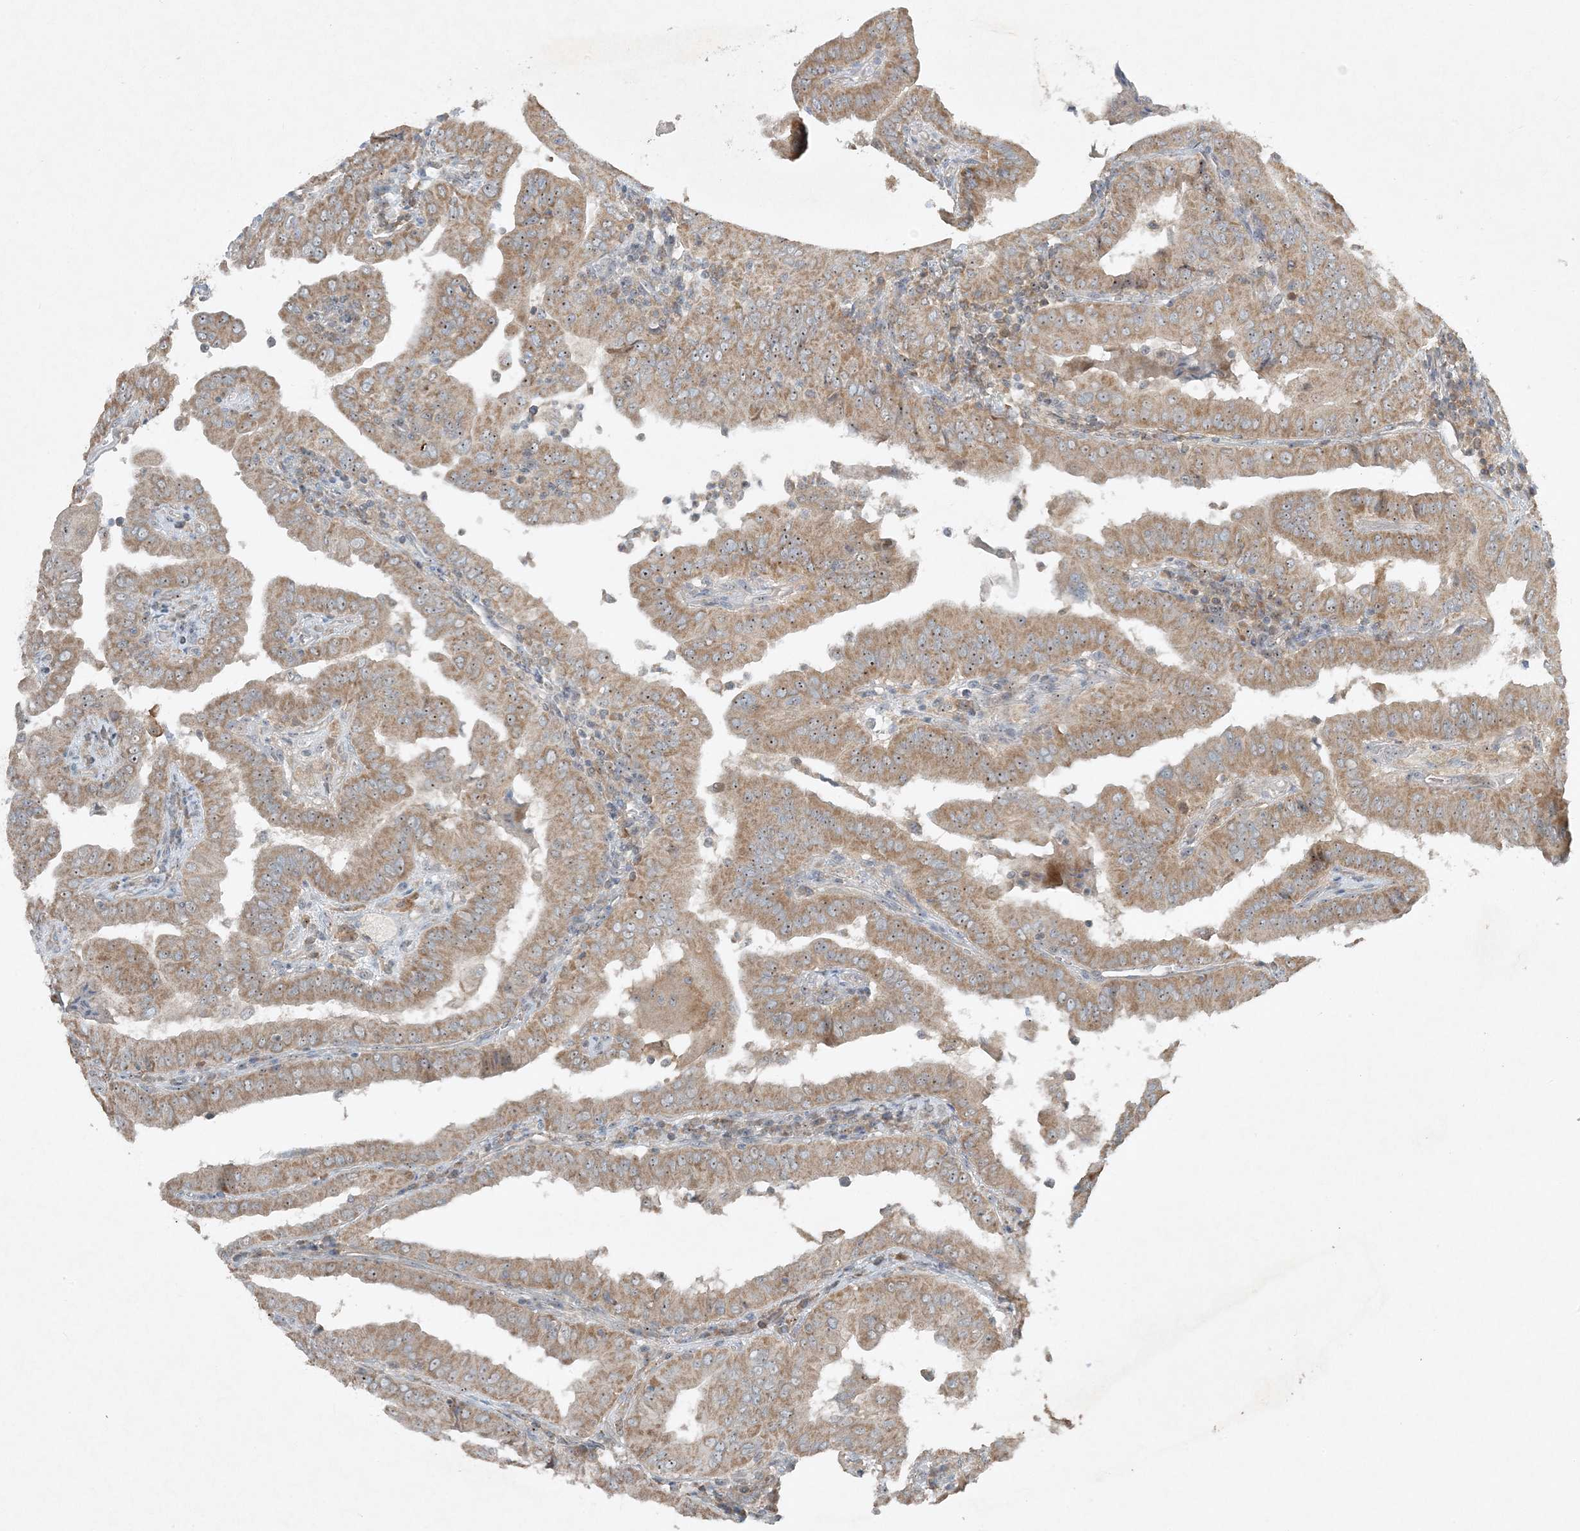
{"staining": {"intensity": "moderate", "quantity": ">75%", "location": "cytoplasmic/membranous"}, "tissue": "thyroid cancer", "cell_type": "Tumor cells", "image_type": "cancer", "snomed": [{"axis": "morphology", "description": "Papillary adenocarcinoma, NOS"}, {"axis": "topography", "description": "Thyroid gland"}], "caption": "Immunohistochemical staining of human papillary adenocarcinoma (thyroid) reveals moderate cytoplasmic/membranous protein expression in about >75% of tumor cells.", "gene": "MITD1", "patient": {"sex": "male", "age": 33}}